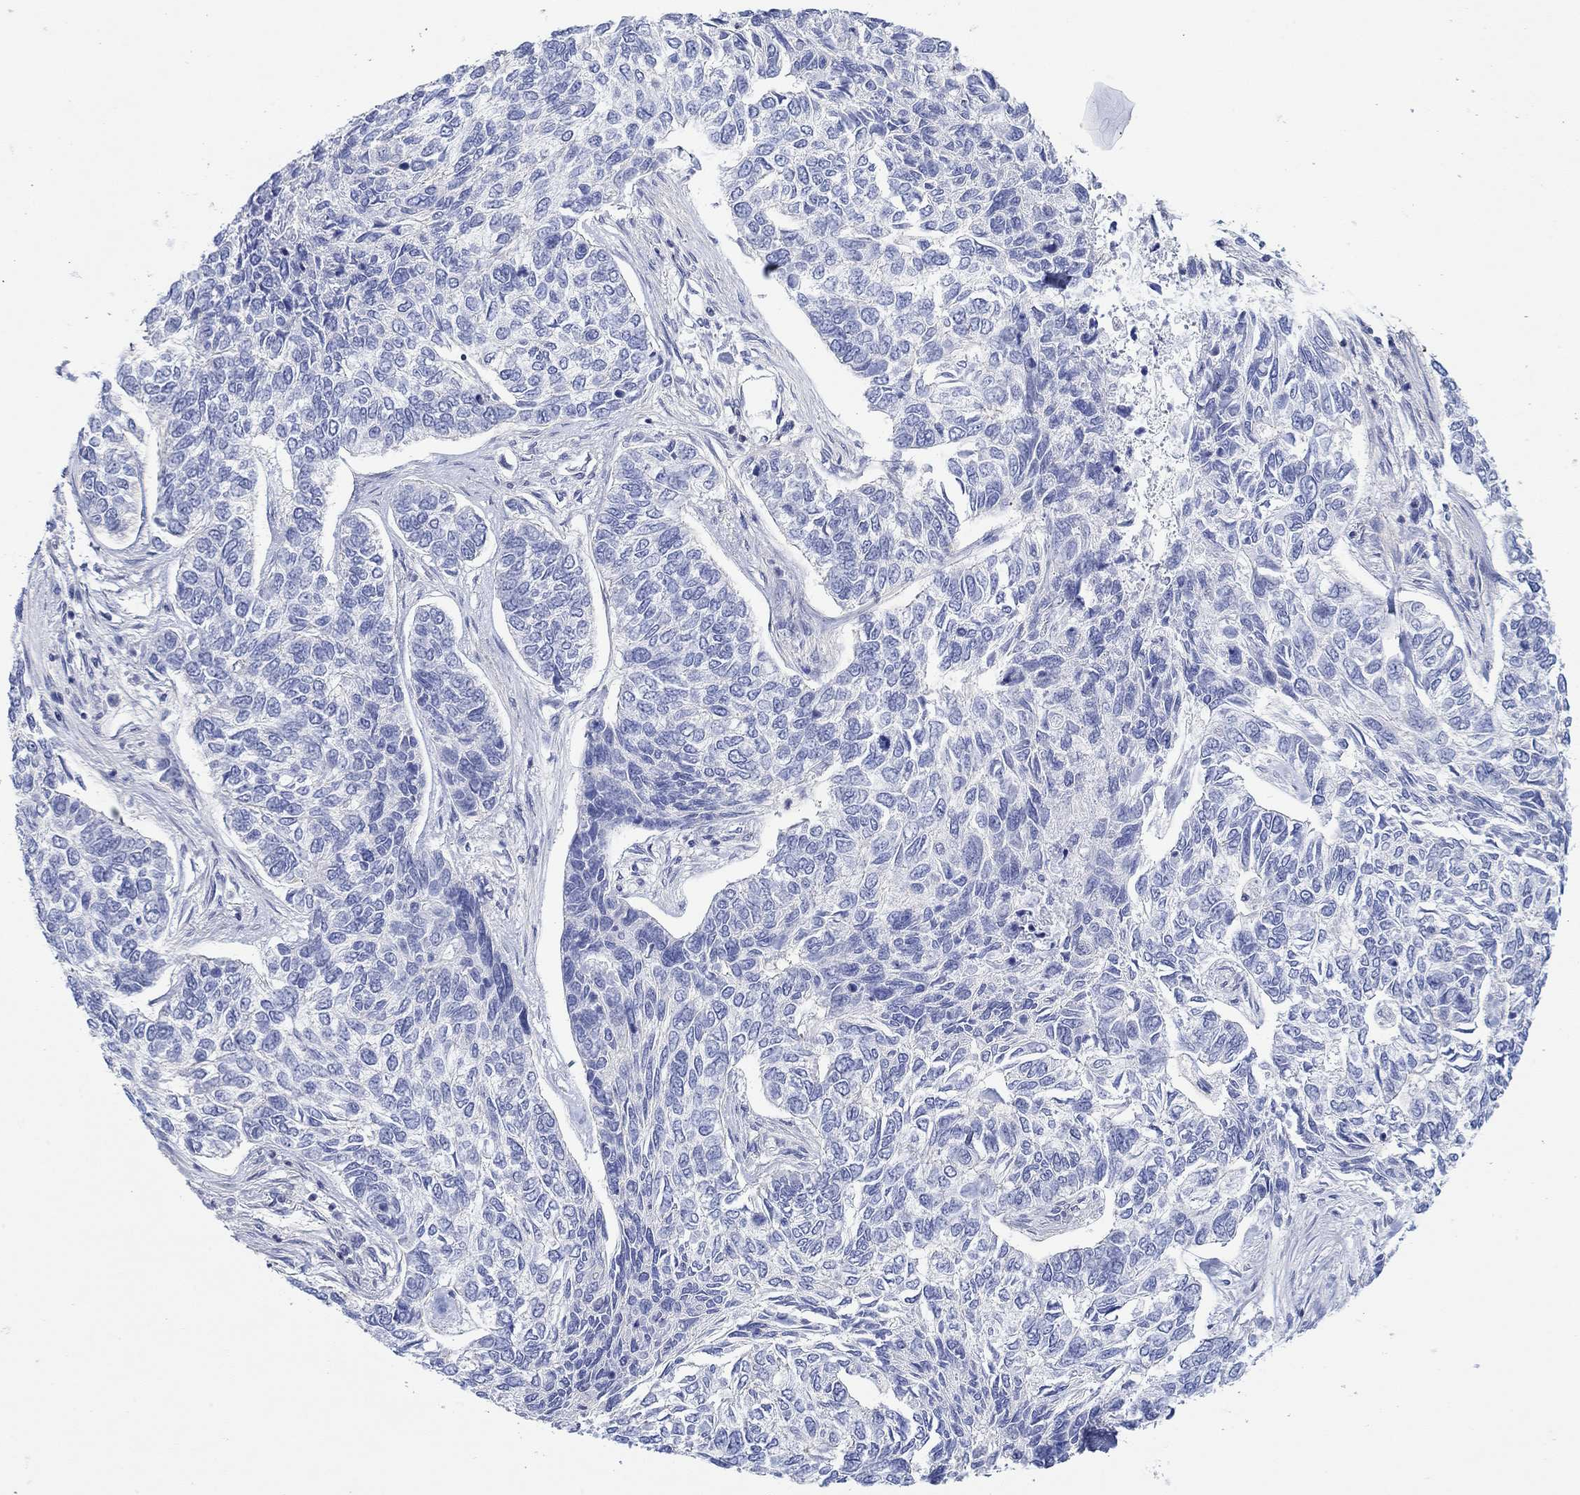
{"staining": {"intensity": "negative", "quantity": "none", "location": "none"}, "tissue": "skin cancer", "cell_type": "Tumor cells", "image_type": "cancer", "snomed": [{"axis": "morphology", "description": "Basal cell carcinoma"}, {"axis": "topography", "description": "Skin"}], "caption": "Protein analysis of skin cancer demonstrates no significant positivity in tumor cells.", "gene": "PPIL6", "patient": {"sex": "female", "age": 65}}